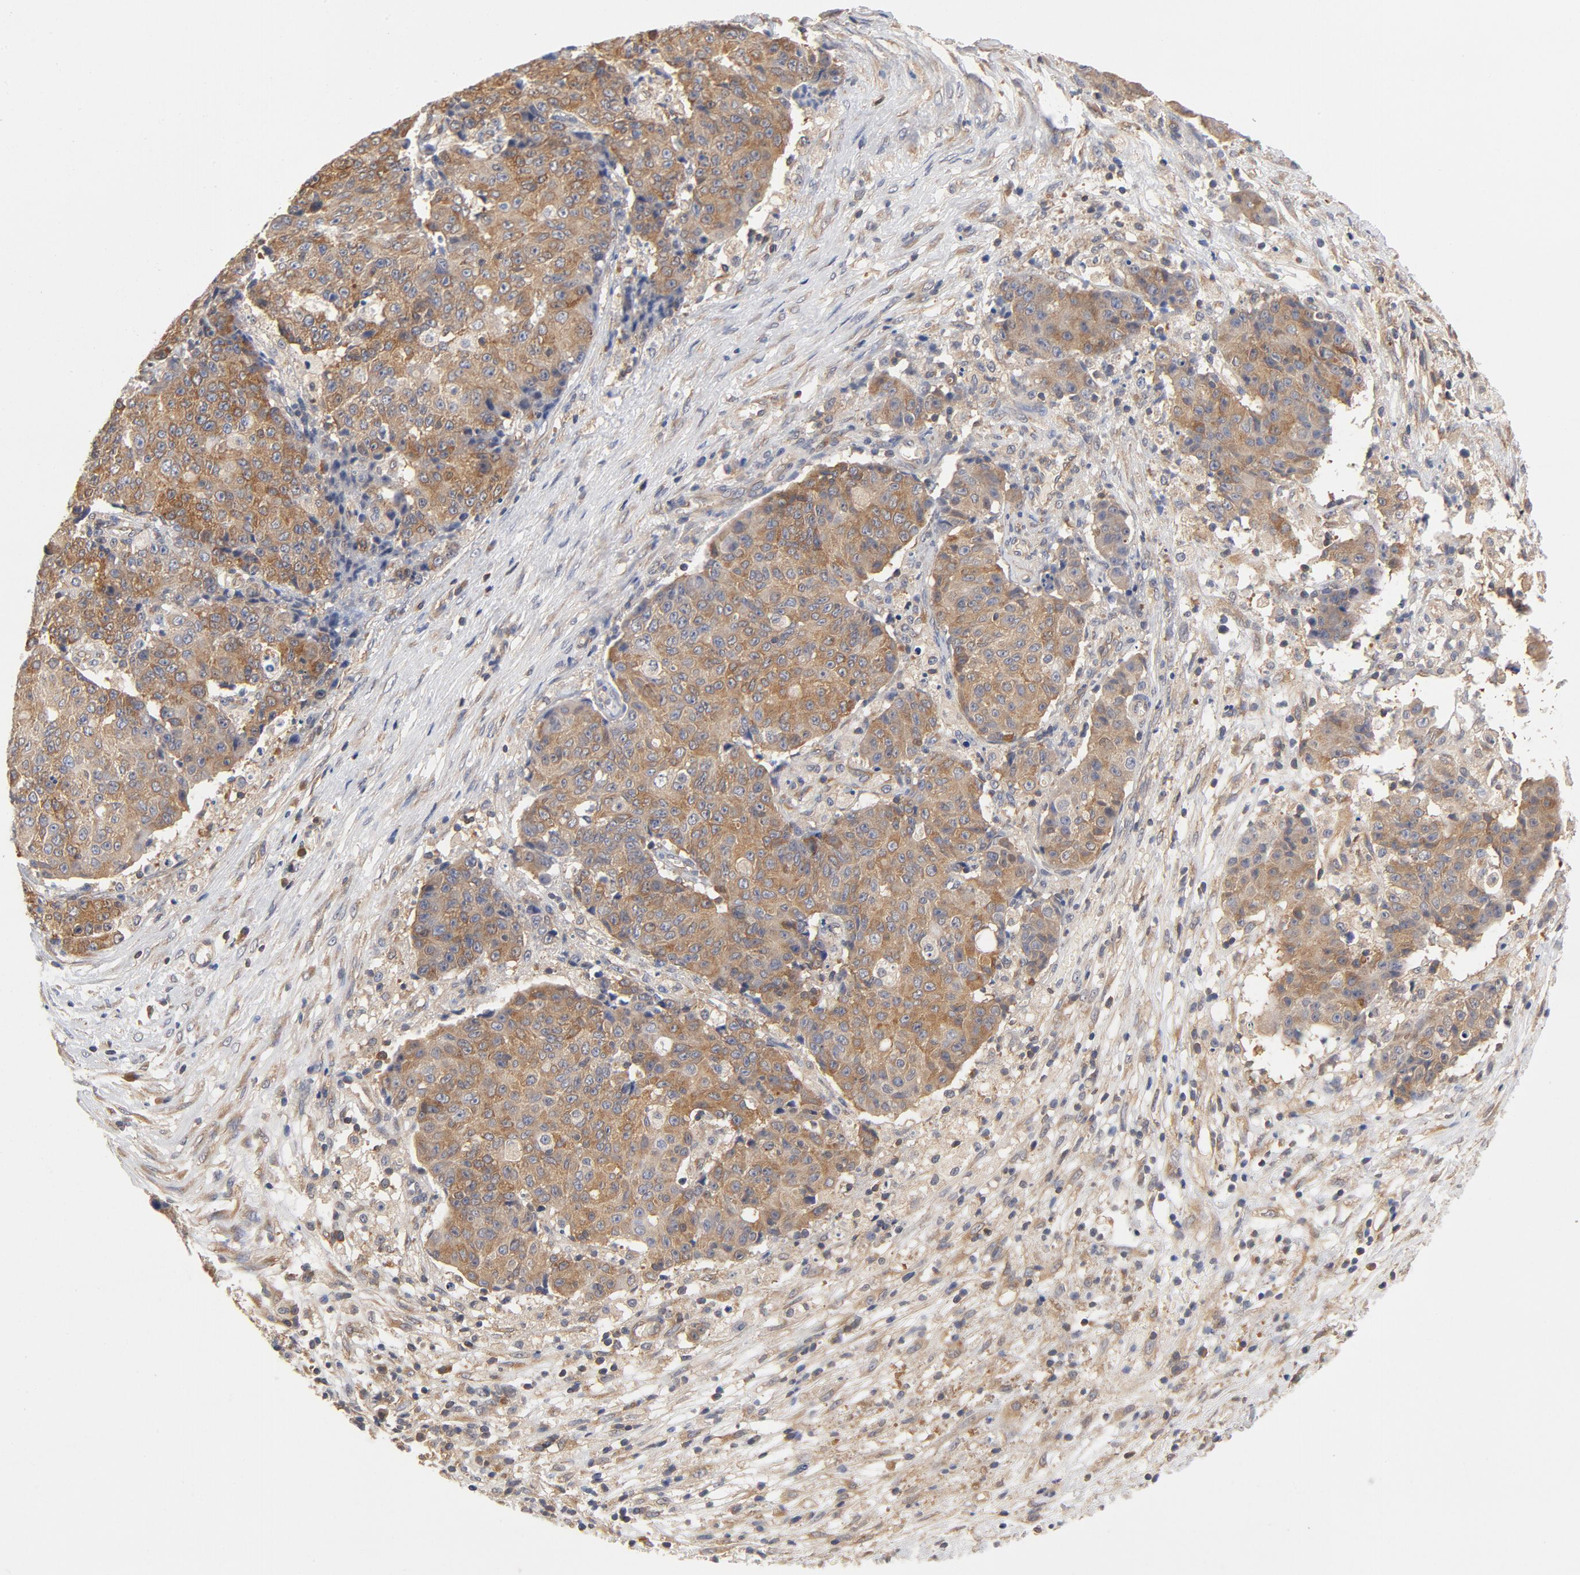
{"staining": {"intensity": "moderate", "quantity": ">75%", "location": "cytoplasmic/membranous"}, "tissue": "ovarian cancer", "cell_type": "Tumor cells", "image_type": "cancer", "snomed": [{"axis": "morphology", "description": "Carcinoma, endometroid"}, {"axis": "topography", "description": "Ovary"}], "caption": "Tumor cells exhibit medium levels of moderate cytoplasmic/membranous positivity in about >75% of cells in endometroid carcinoma (ovarian).", "gene": "ASMTL", "patient": {"sex": "female", "age": 42}}